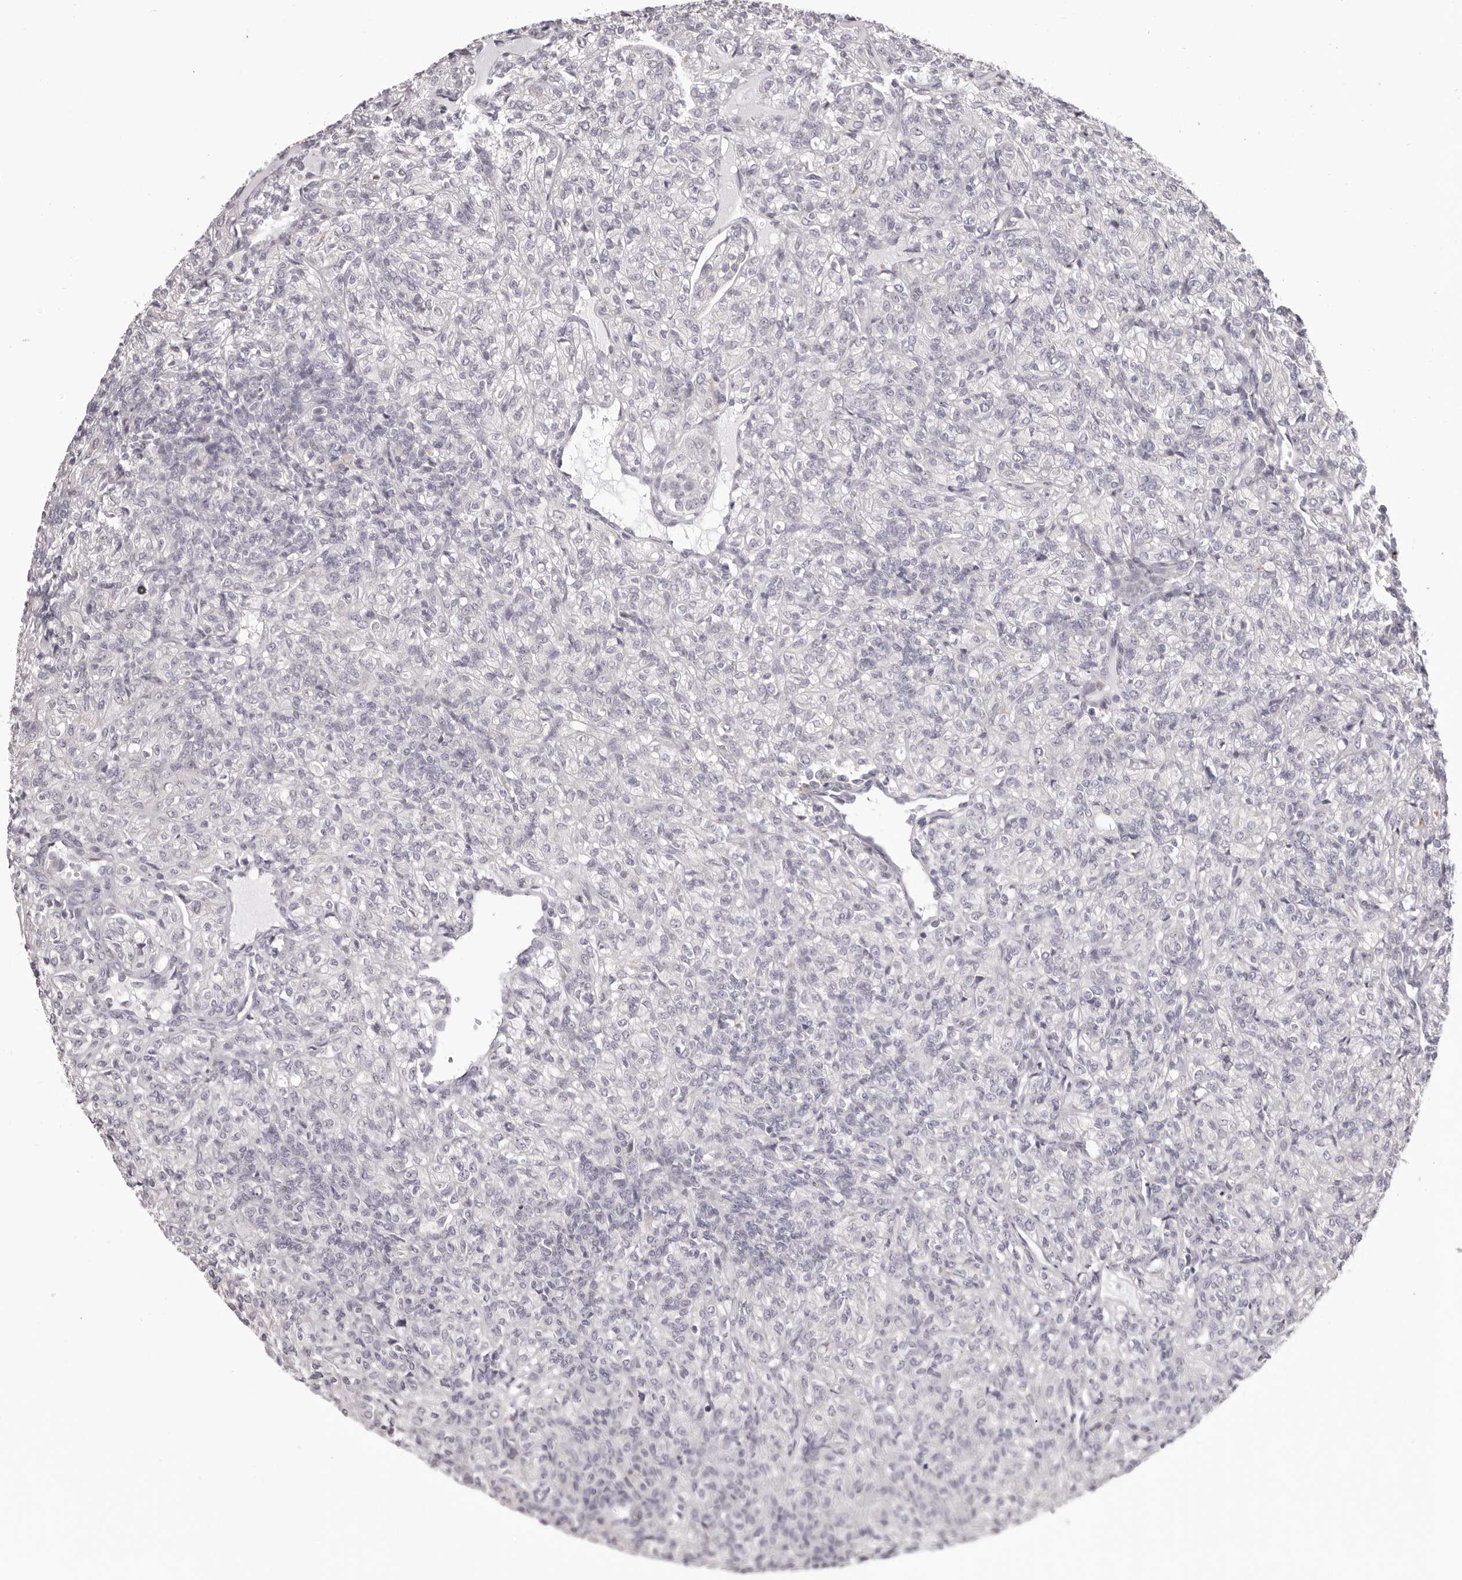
{"staining": {"intensity": "negative", "quantity": "none", "location": "none"}, "tissue": "renal cancer", "cell_type": "Tumor cells", "image_type": "cancer", "snomed": [{"axis": "morphology", "description": "Adenocarcinoma, NOS"}, {"axis": "topography", "description": "Kidney"}], "caption": "High power microscopy photomicrograph of an IHC histopathology image of renal adenocarcinoma, revealing no significant expression in tumor cells.", "gene": "OTUD3", "patient": {"sex": "male", "age": 77}}